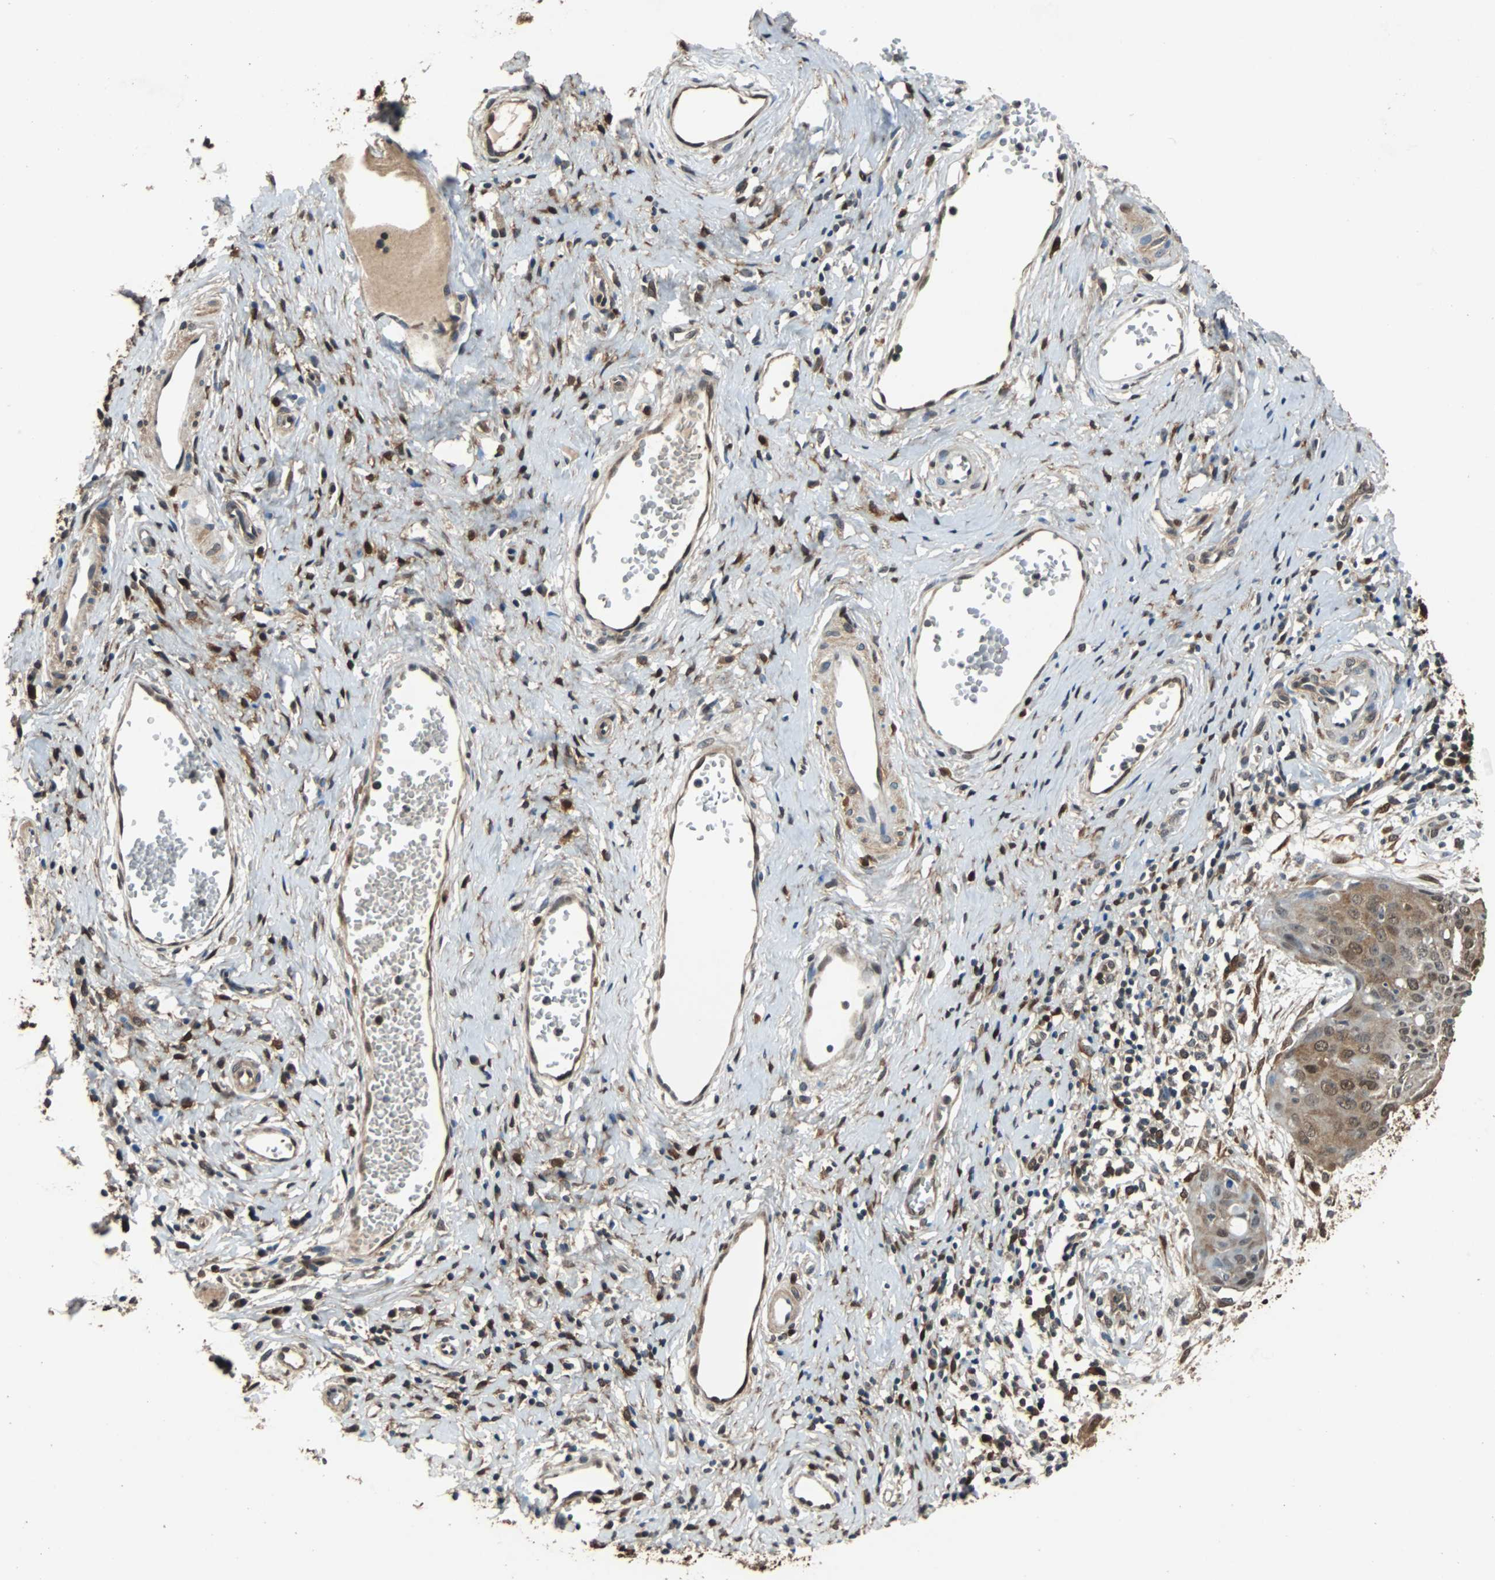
{"staining": {"intensity": "strong", "quantity": ">75%", "location": "cytoplasmic/membranous,nuclear"}, "tissue": "cervical cancer", "cell_type": "Tumor cells", "image_type": "cancer", "snomed": [{"axis": "morphology", "description": "Squamous cell carcinoma, NOS"}, {"axis": "topography", "description": "Cervix"}], "caption": "Tumor cells reveal high levels of strong cytoplasmic/membranous and nuclear positivity in approximately >75% of cells in cervical cancer (squamous cell carcinoma).", "gene": "PRDX6", "patient": {"sex": "female", "age": 38}}